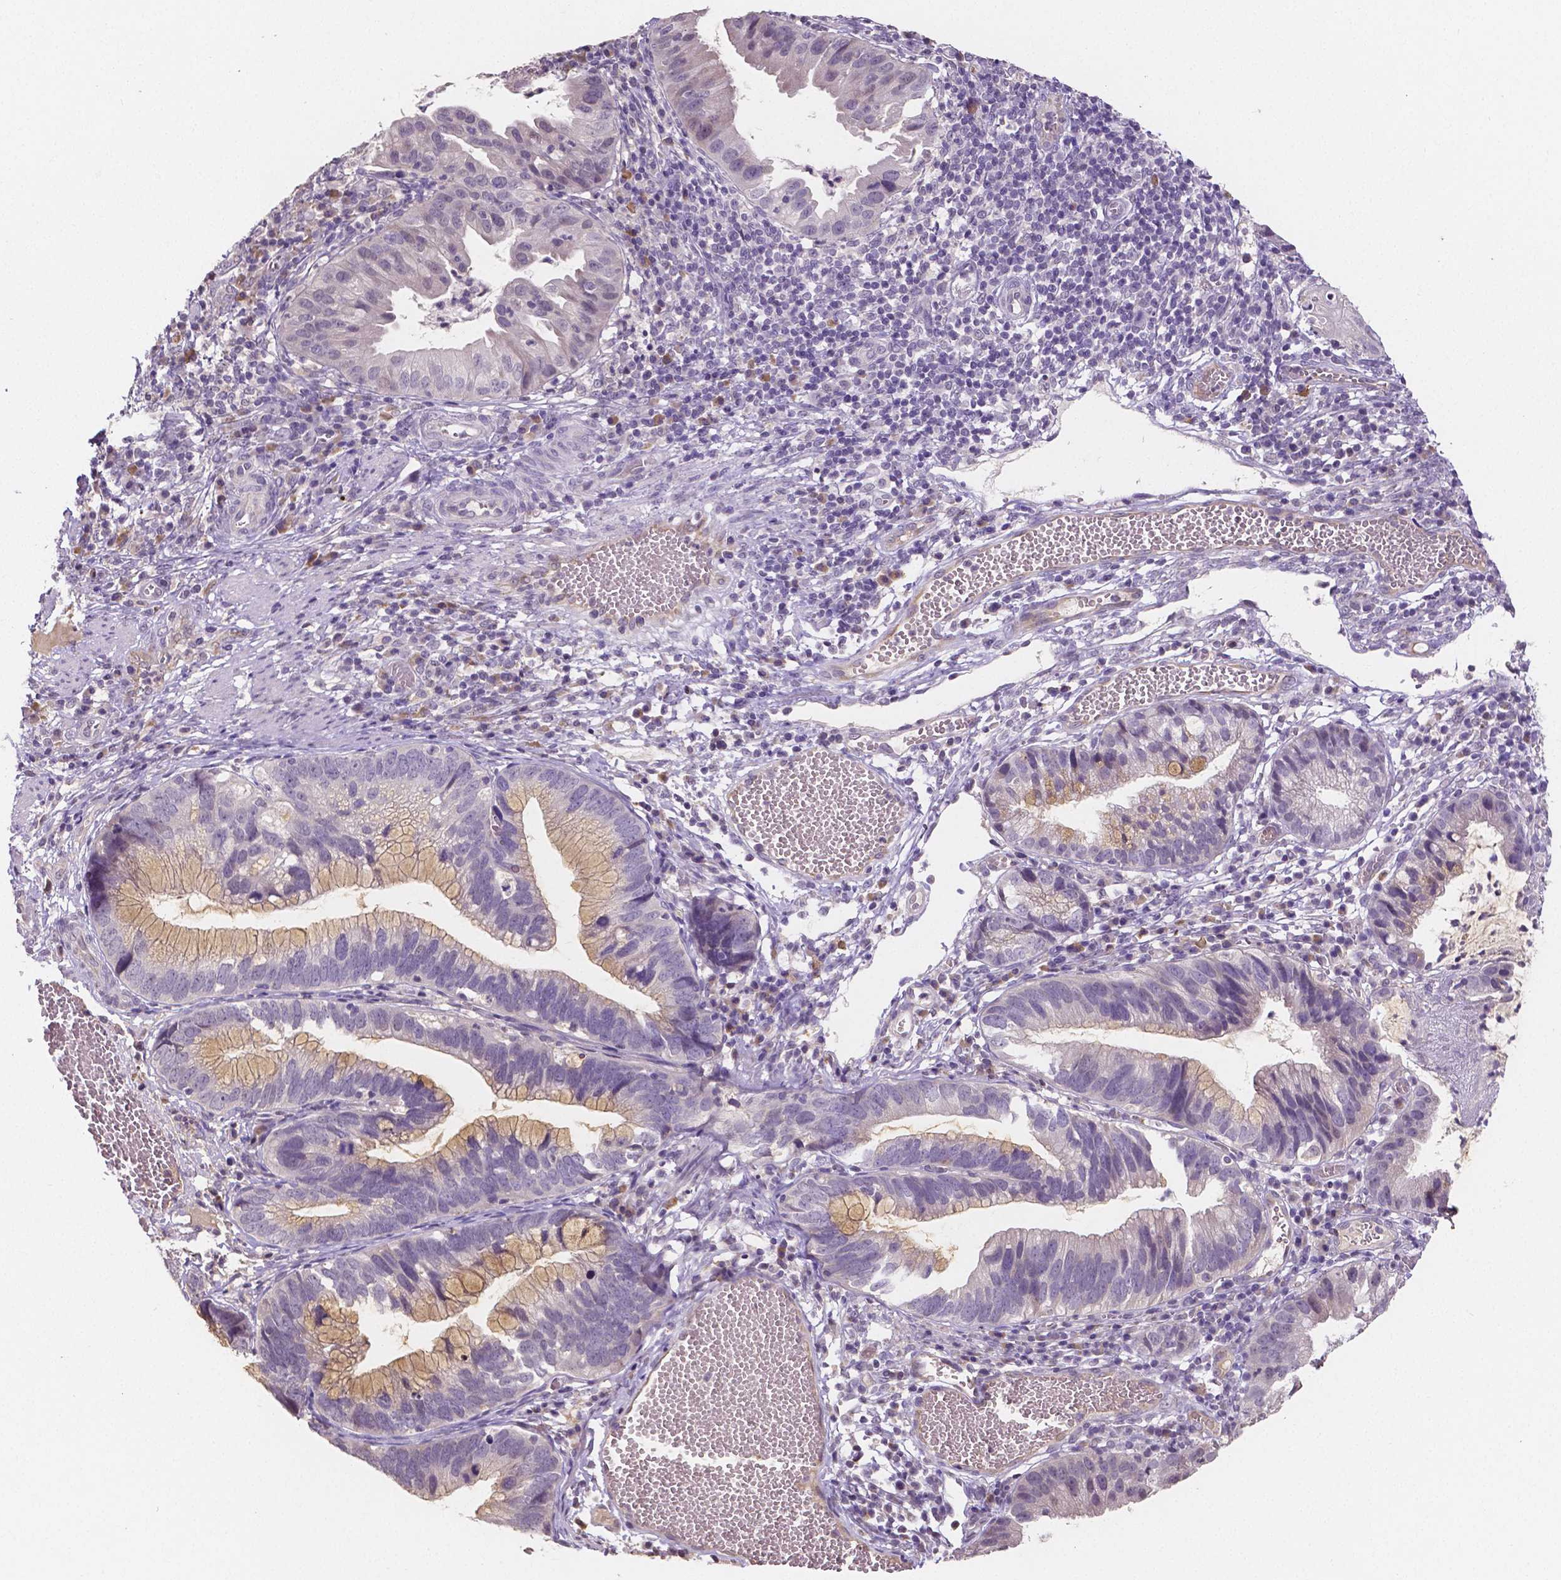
{"staining": {"intensity": "weak", "quantity": "25%-75%", "location": "cytoplasmic/membranous"}, "tissue": "cervical cancer", "cell_type": "Tumor cells", "image_type": "cancer", "snomed": [{"axis": "morphology", "description": "Adenocarcinoma, NOS"}, {"axis": "topography", "description": "Cervix"}], "caption": "DAB (3,3'-diaminobenzidine) immunohistochemical staining of human cervical adenocarcinoma demonstrates weak cytoplasmic/membranous protein staining in approximately 25%-75% of tumor cells.", "gene": "ELAVL2", "patient": {"sex": "female", "age": 34}}